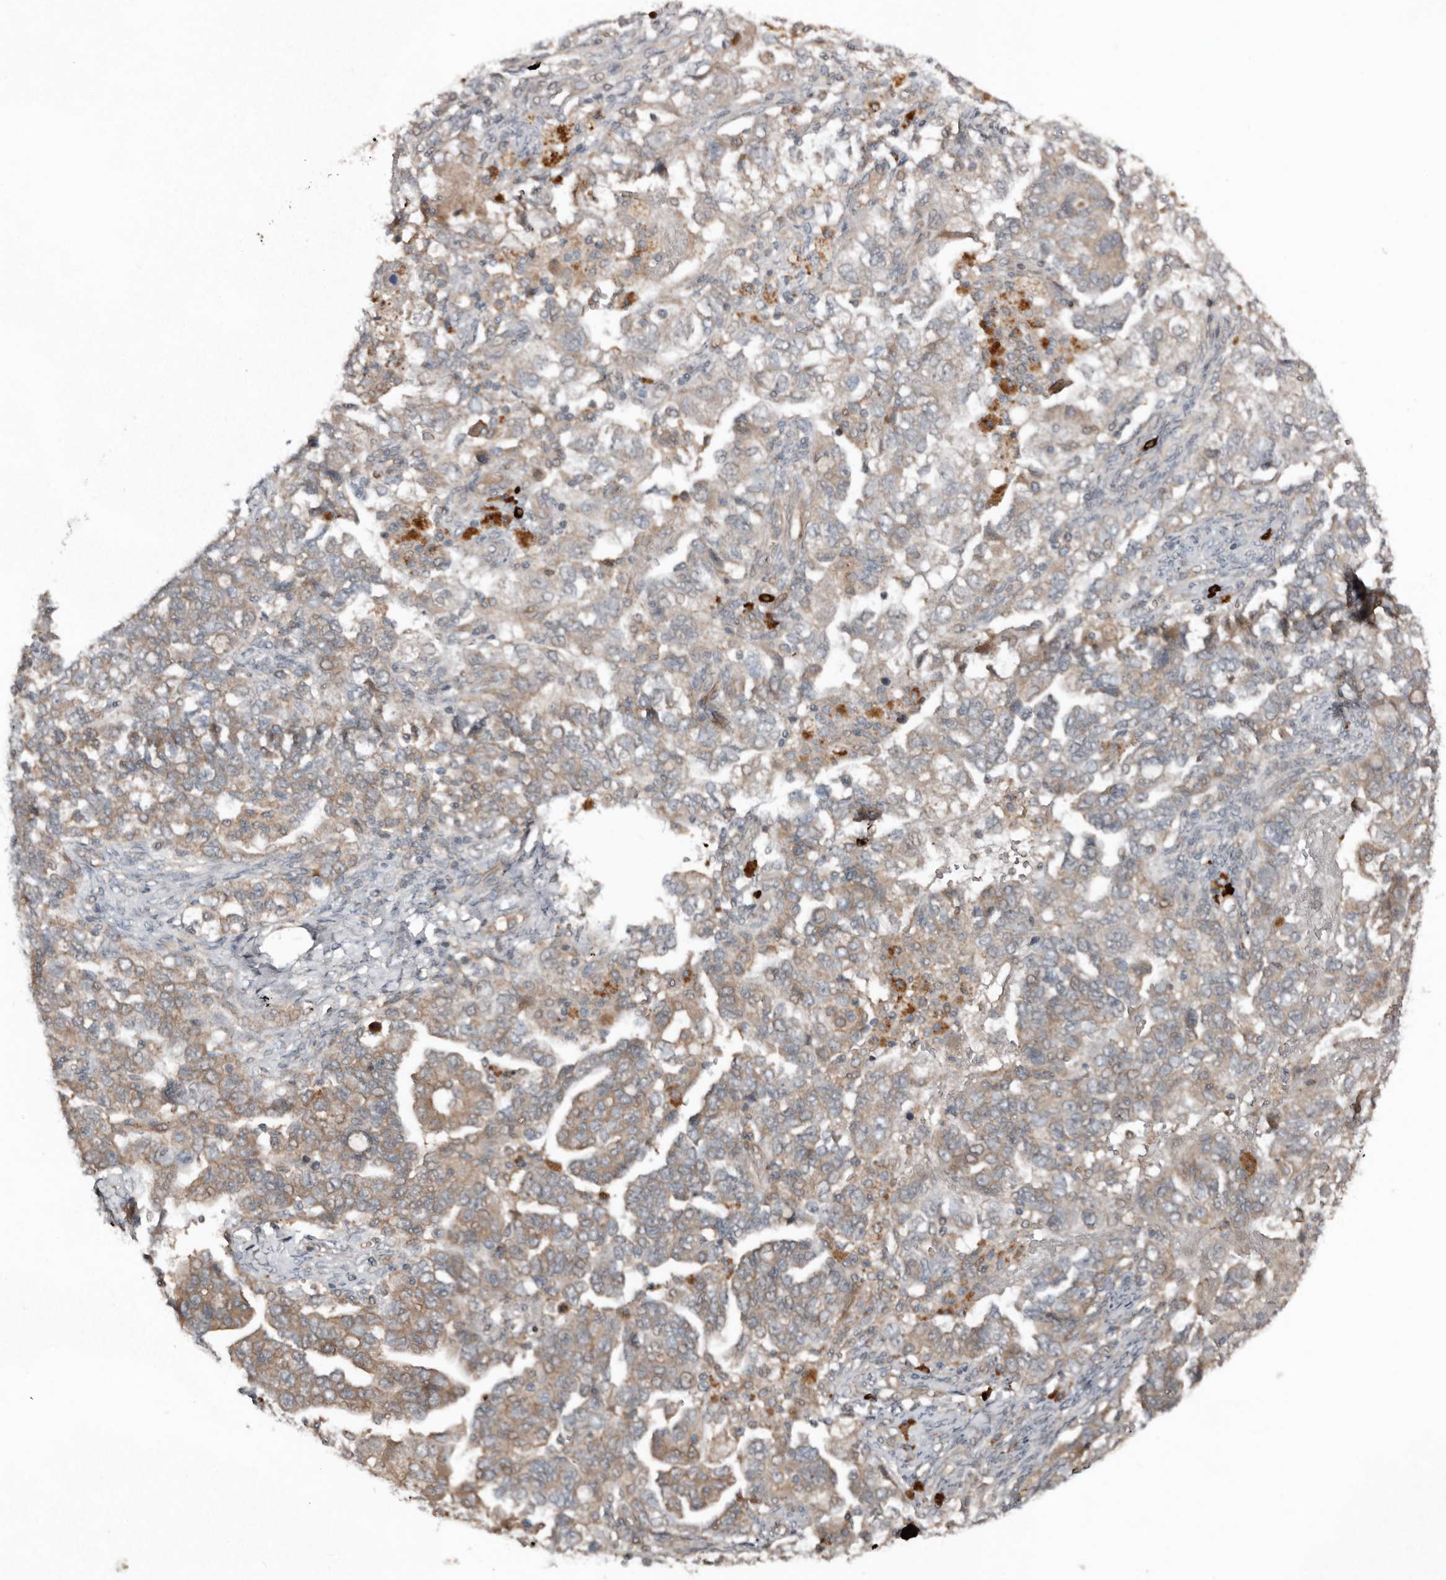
{"staining": {"intensity": "weak", "quantity": "25%-75%", "location": "cytoplasmic/membranous"}, "tissue": "ovarian cancer", "cell_type": "Tumor cells", "image_type": "cancer", "snomed": [{"axis": "morphology", "description": "Carcinoma, NOS"}, {"axis": "morphology", "description": "Cystadenocarcinoma, serous, NOS"}, {"axis": "topography", "description": "Ovary"}], "caption": "Serous cystadenocarcinoma (ovarian) stained for a protein (brown) demonstrates weak cytoplasmic/membranous positive staining in approximately 25%-75% of tumor cells.", "gene": "TEAD3", "patient": {"sex": "female", "age": 69}}